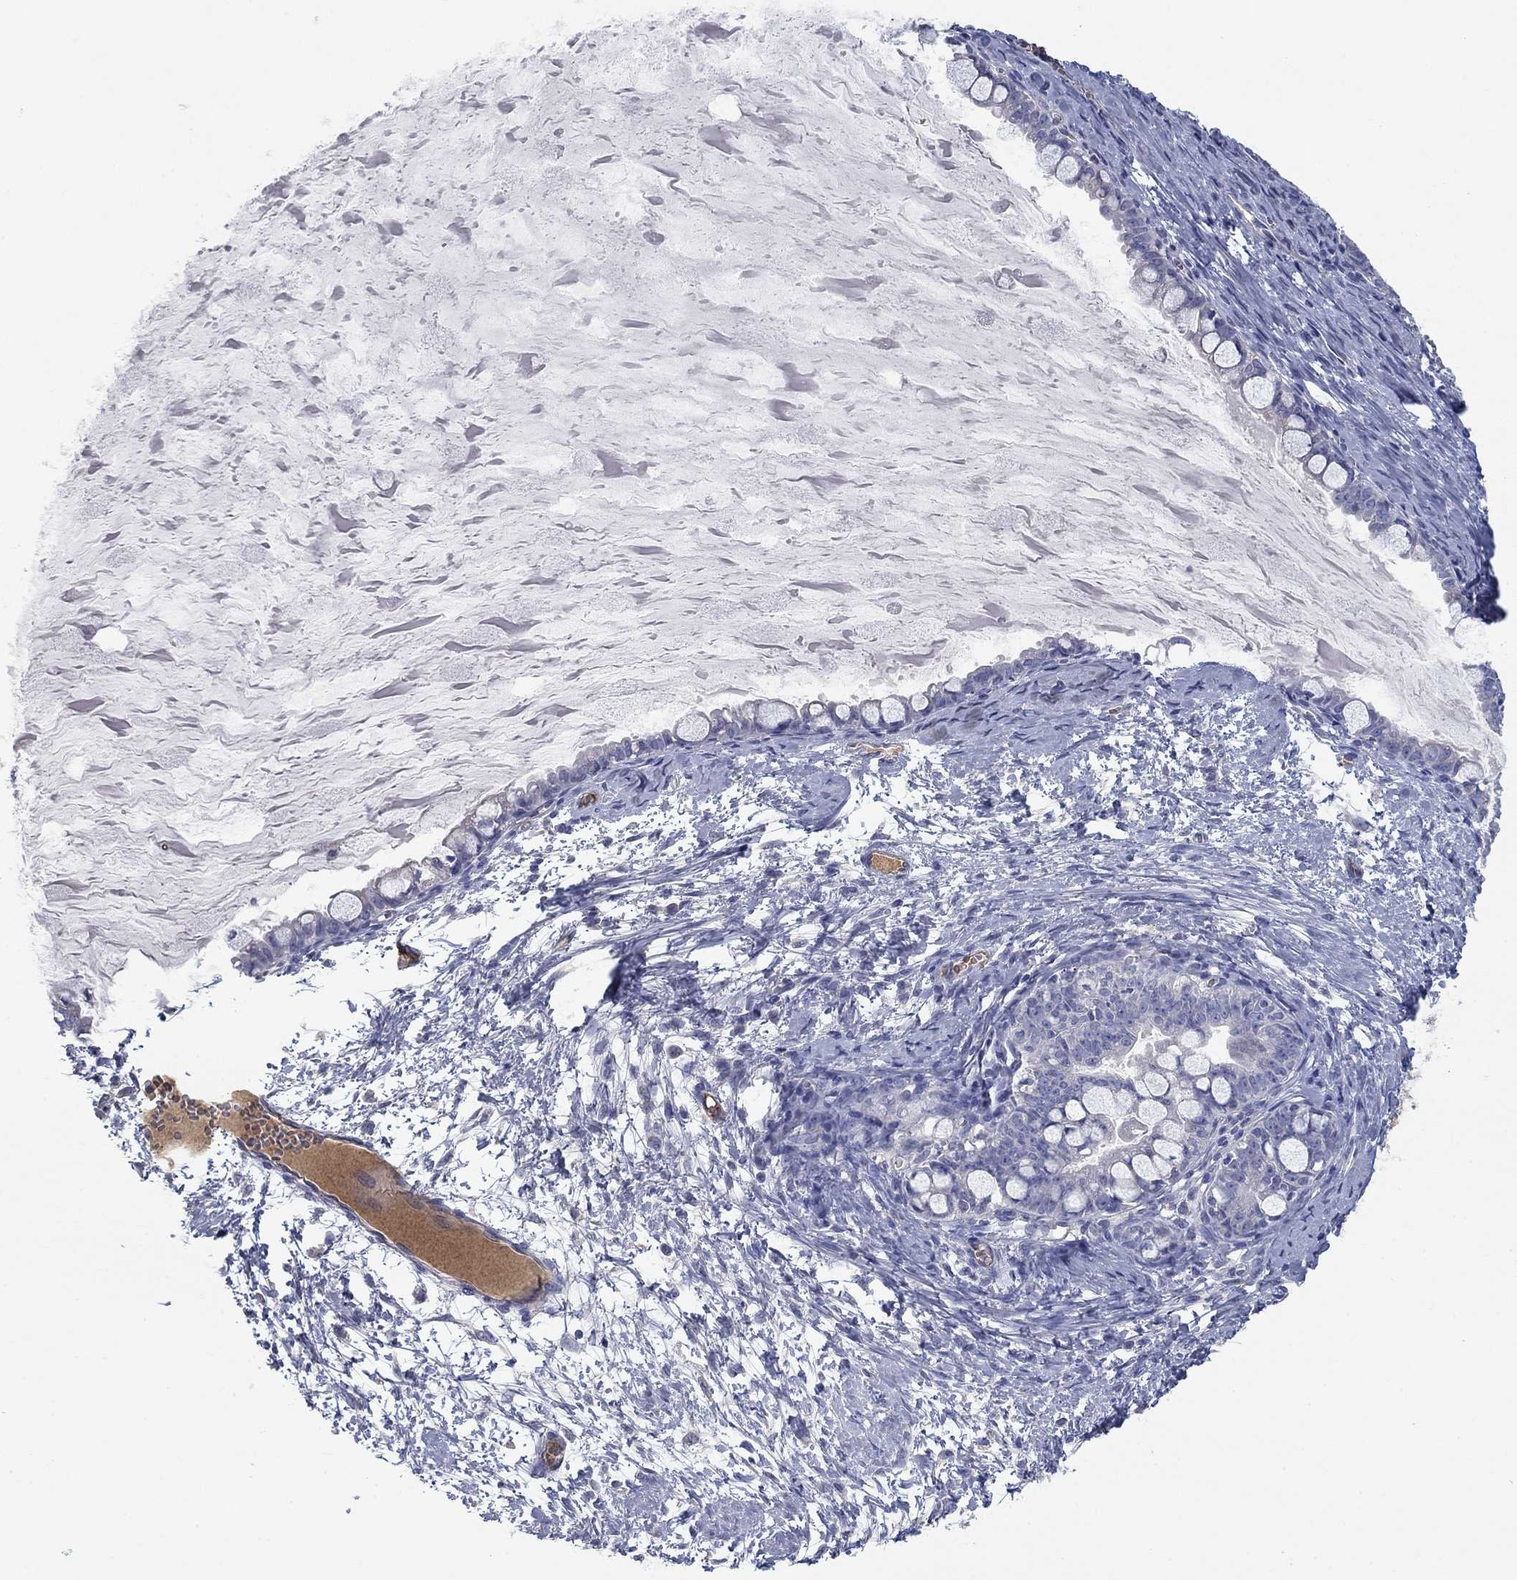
{"staining": {"intensity": "negative", "quantity": "none", "location": "none"}, "tissue": "ovarian cancer", "cell_type": "Tumor cells", "image_type": "cancer", "snomed": [{"axis": "morphology", "description": "Cystadenocarcinoma, mucinous, NOS"}, {"axis": "topography", "description": "Ovary"}], "caption": "Human ovarian cancer (mucinous cystadenocarcinoma) stained for a protein using IHC exhibits no expression in tumor cells.", "gene": "APOC3", "patient": {"sex": "female", "age": 63}}